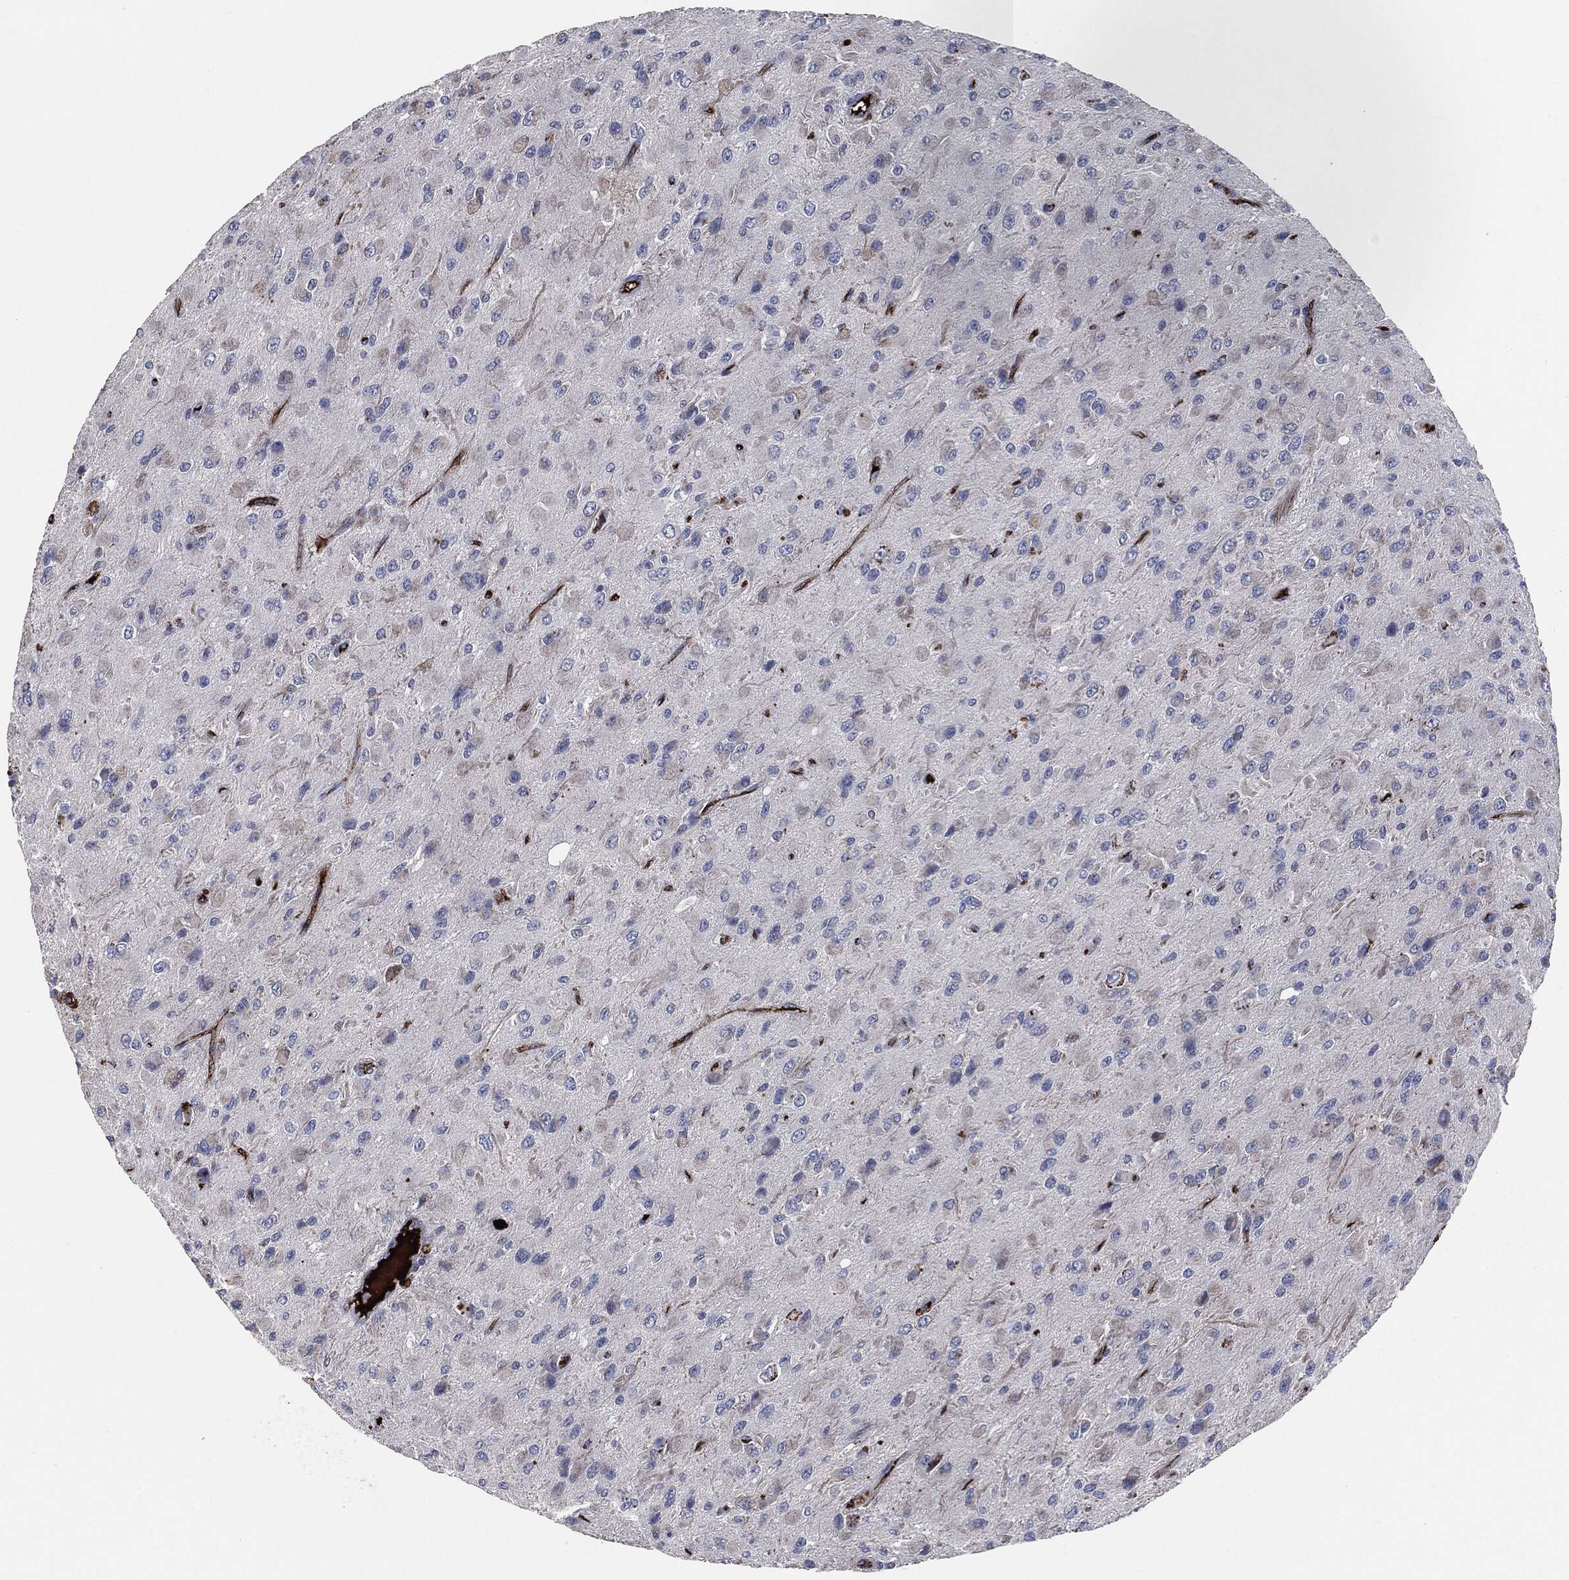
{"staining": {"intensity": "negative", "quantity": "none", "location": "none"}, "tissue": "glioma", "cell_type": "Tumor cells", "image_type": "cancer", "snomed": [{"axis": "morphology", "description": "Glioma, malignant, High grade"}, {"axis": "topography", "description": "Cerebral cortex"}], "caption": "Immunohistochemical staining of glioma displays no significant staining in tumor cells.", "gene": "APOB", "patient": {"sex": "male", "age": 35}}